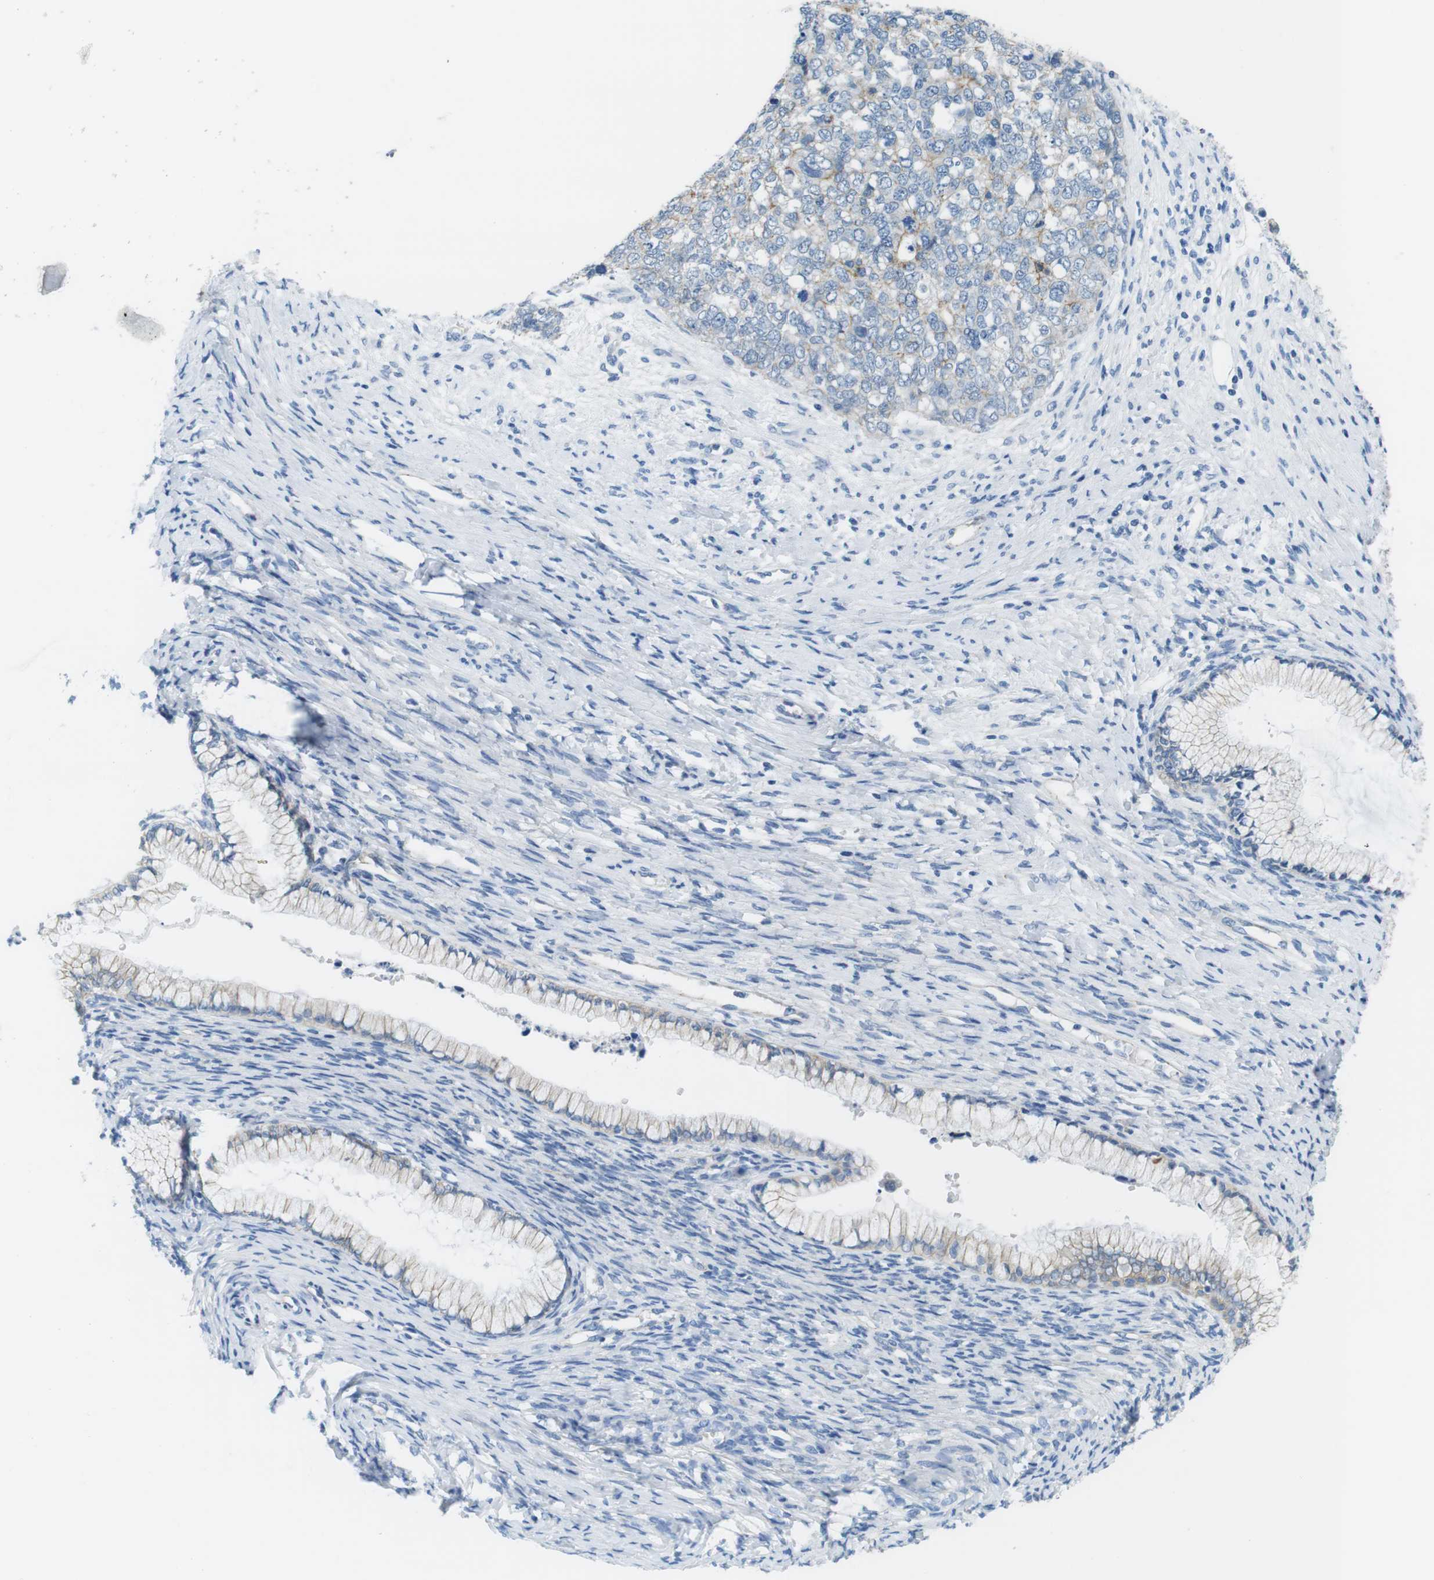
{"staining": {"intensity": "weak", "quantity": "<25%", "location": "cytoplasmic/membranous"}, "tissue": "cervical cancer", "cell_type": "Tumor cells", "image_type": "cancer", "snomed": [{"axis": "morphology", "description": "Squamous cell carcinoma, NOS"}, {"axis": "topography", "description": "Cervix"}], "caption": "Tumor cells show no significant expression in cervical squamous cell carcinoma. The staining was performed using DAB to visualize the protein expression in brown, while the nuclei were stained in blue with hematoxylin (Magnification: 20x).", "gene": "SLC6A6", "patient": {"sex": "female", "age": 63}}